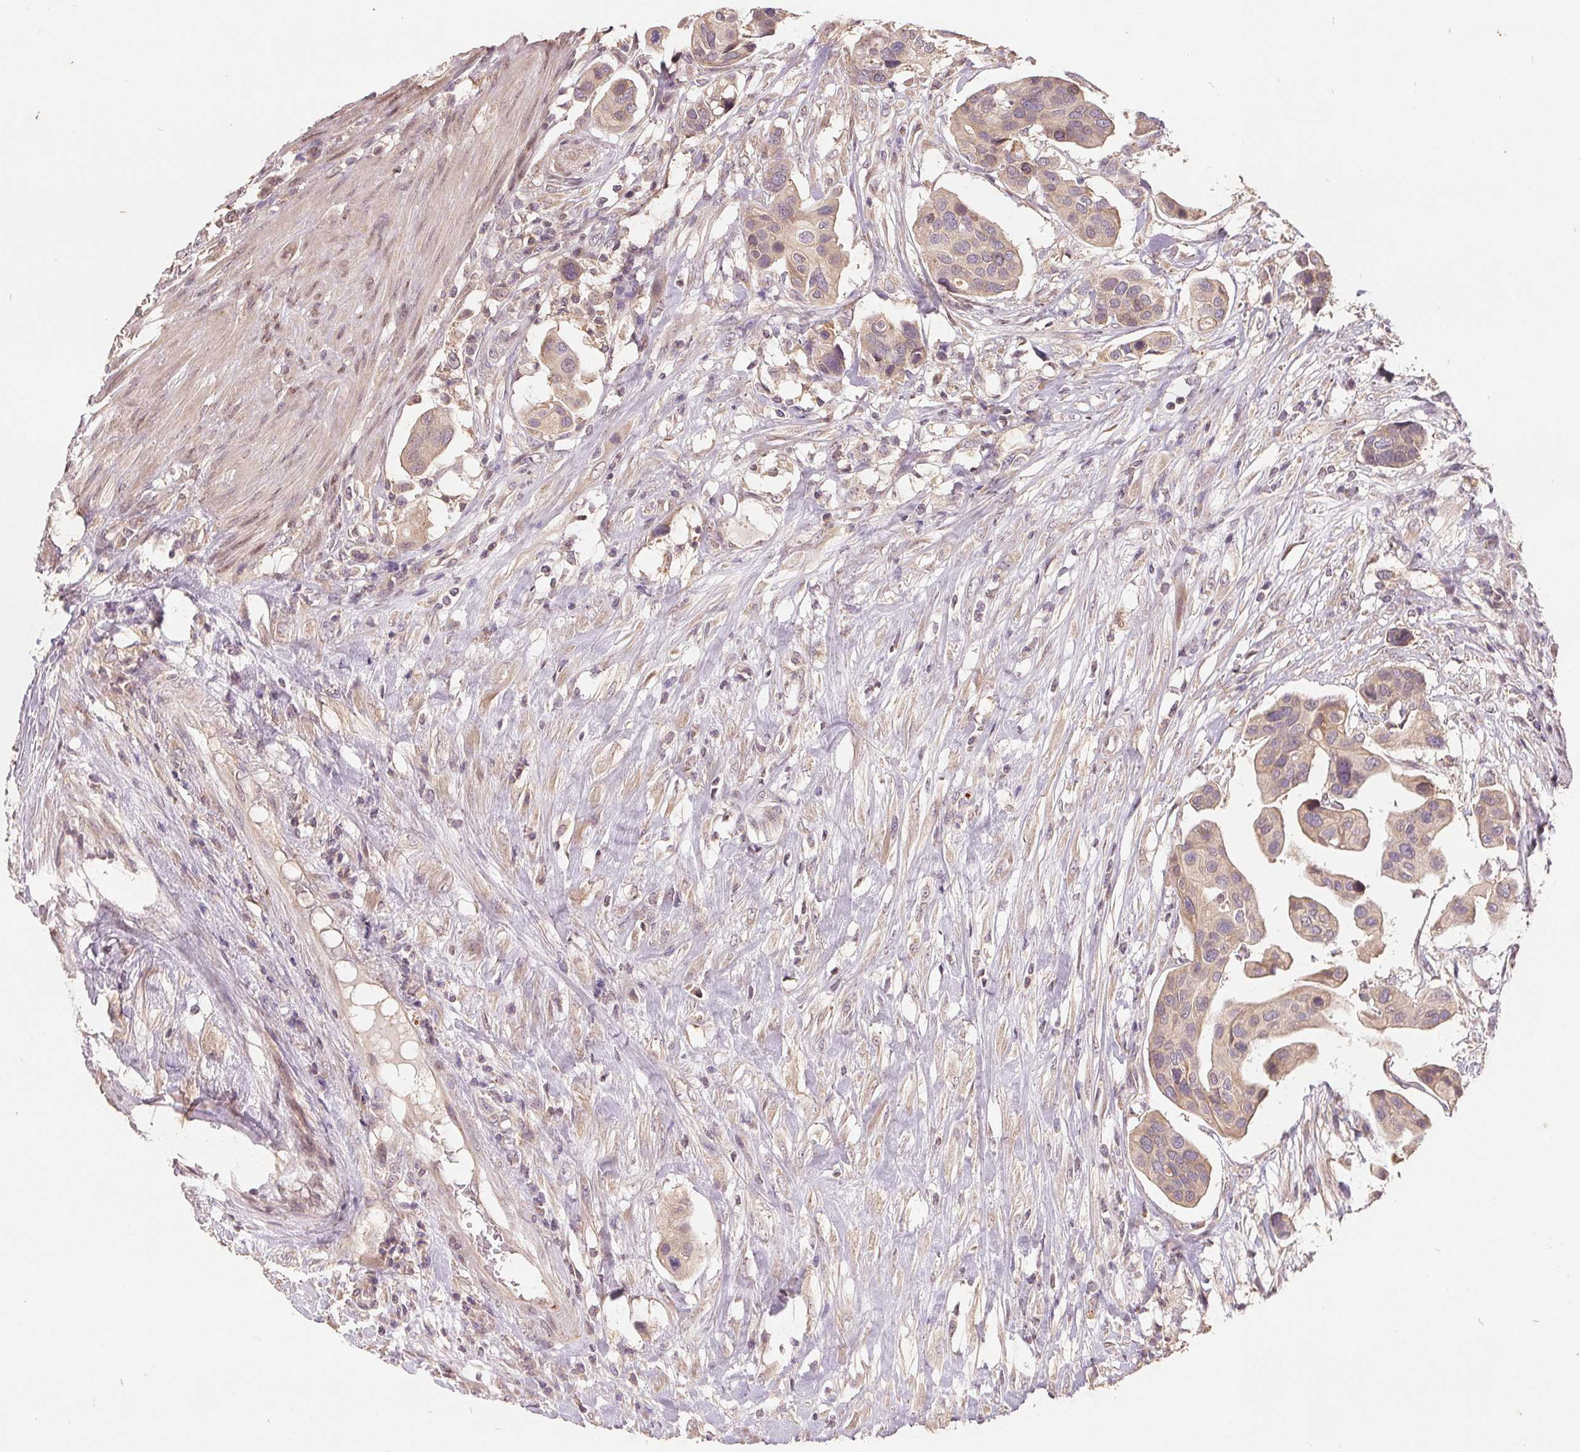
{"staining": {"intensity": "weak", "quantity": "25%-75%", "location": "cytoplasmic/membranous"}, "tissue": "renal cancer", "cell_type": "Tumor cells", "image_type": "cancer", "snomed": [{"axis": "morphology", "description": "Adenocarcinoma, NOS"}, {"axis": "topography", "description": "Urinary bladder"}], "caption": "Immunohistochemical staining of renal cancer displays weak cytoplasmic/membranous protein expression in approximately 25%-75% of tumor cells. The protein is shown in brown color, while the nuclei are stained blue.", "gene": "CDIPT", "patient": {"sex": "male", "age": 61}}